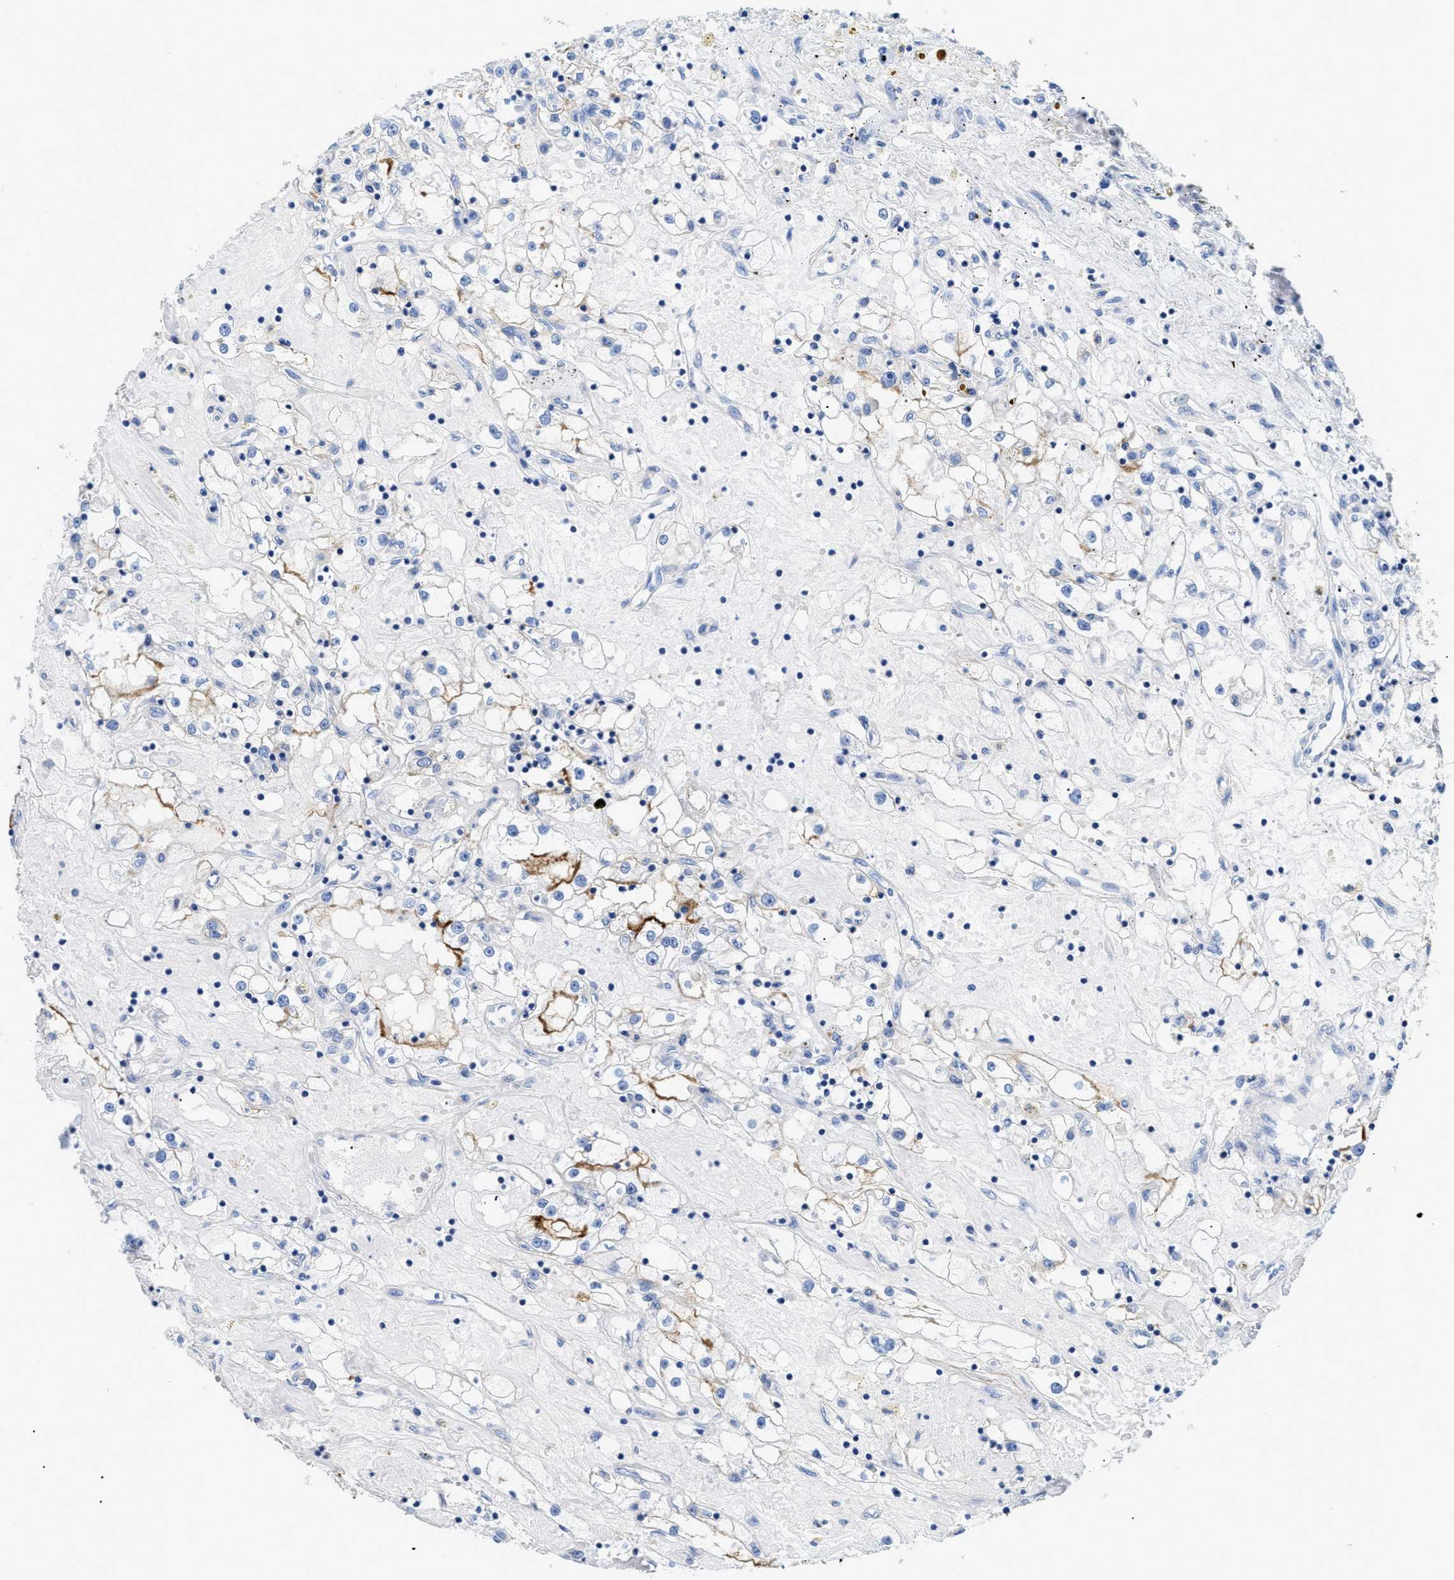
{"staining": {"intensity": "moderate", "quantity": "25%-75%", "location": "cytoplasmic/membranous"}, "tissue": "renal cancer", "cell_type": "Tumor cells", "image_type": "cancer", "snomed": [{"axis": "morphology", "description": "Adenocarcinoma, NOS"}, {"axis": "topography", "description": "Kidney"}], "caption": "A high-resolution photomicrograph shows immunohistochemistry staining of adenocarcinoma (renal), which displays moderate cytoplasmic/membranous staining in approximately 25%-75% of tumor cells. The staining was performed using DAB (3,3'-diaminobenzidine) to visualize the protein expression in brown, while the nuclei were stained in blue with hematoxylin (Magnification: 20x).", "gene": "DLC1", "patient": {"sex": "male", "age": 56}}